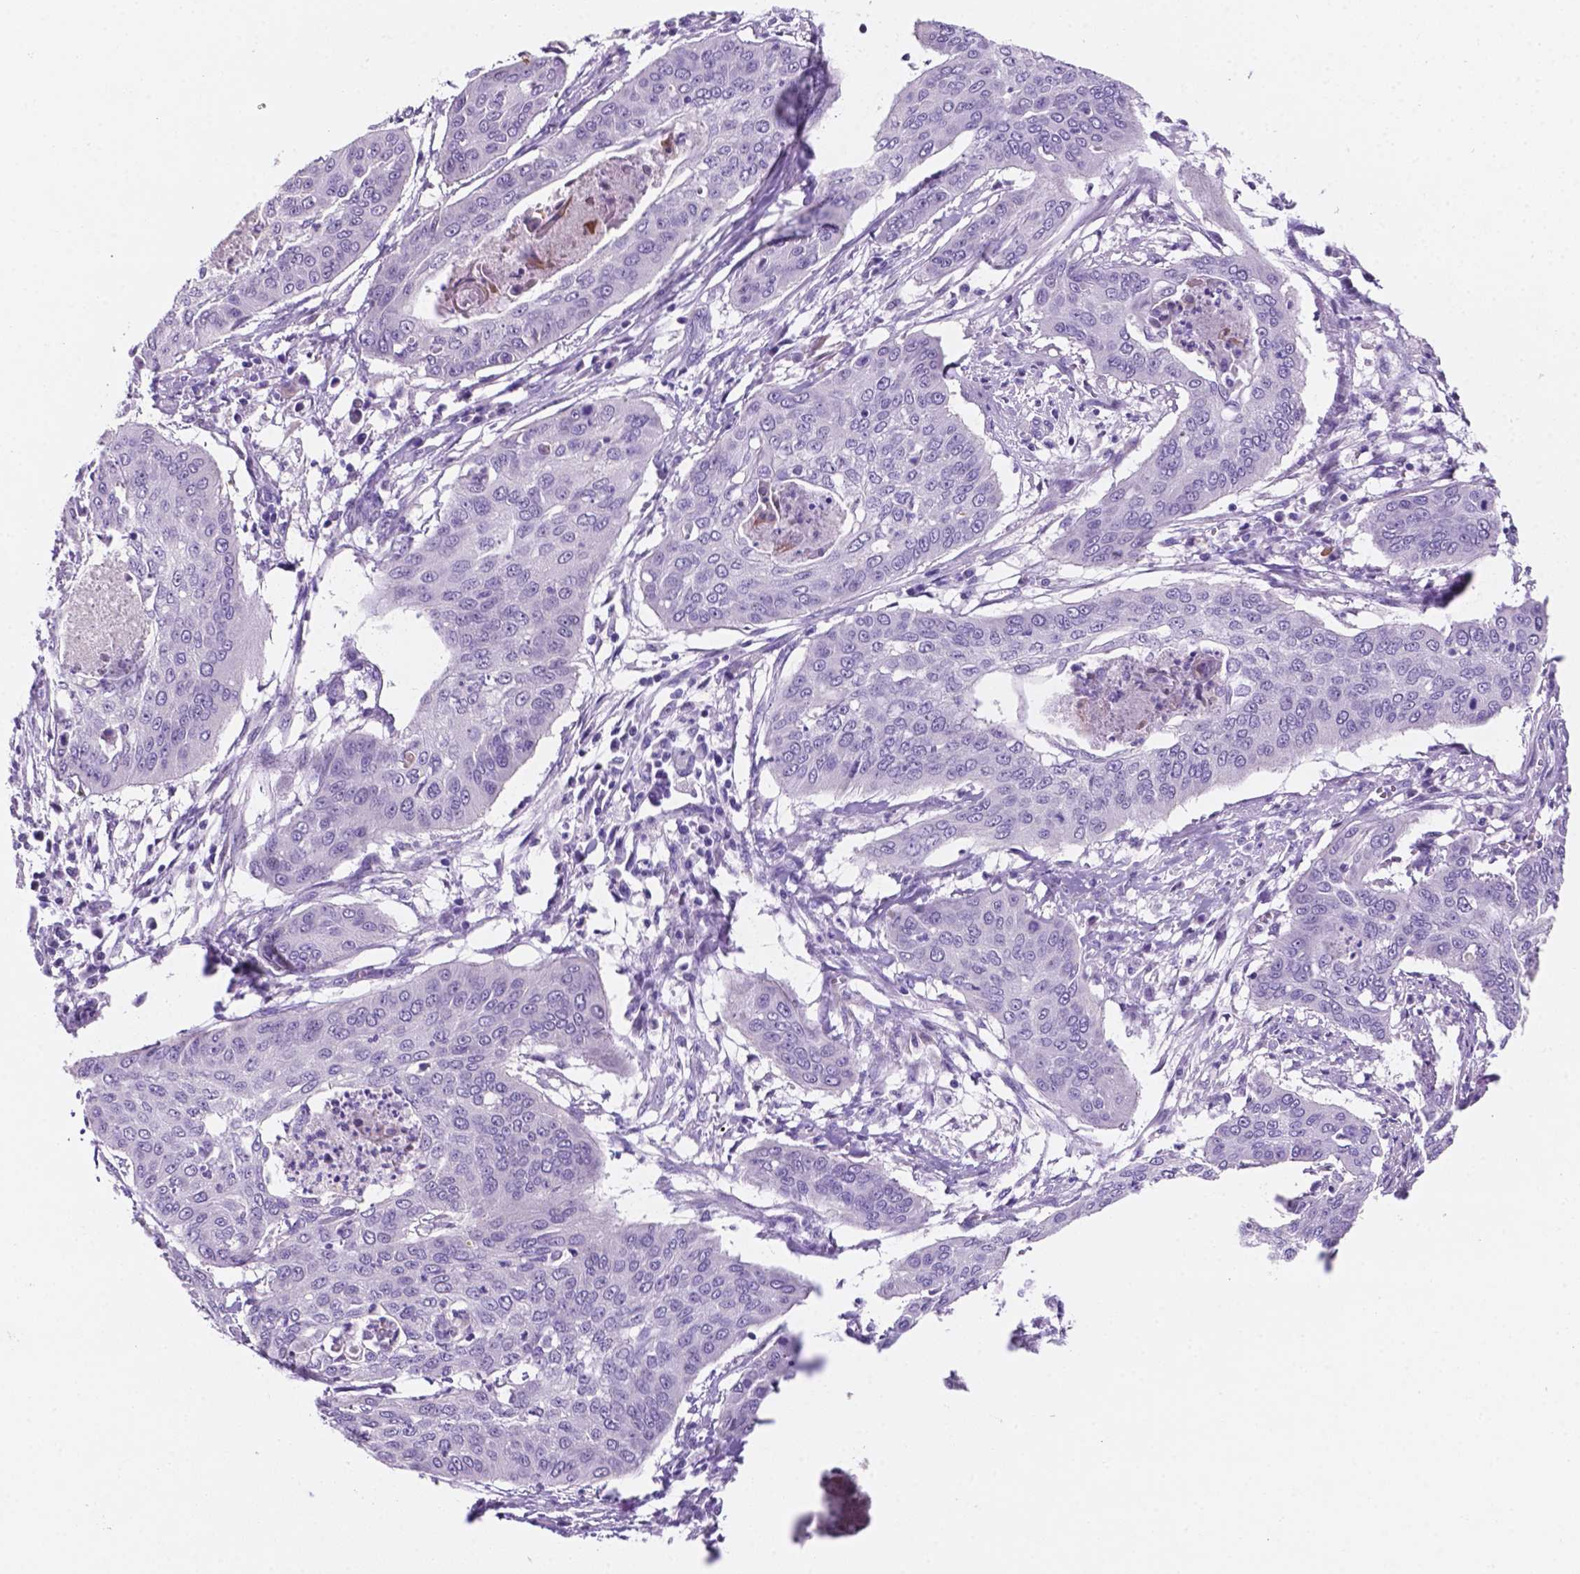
{"staining": {"intensity": "negative", "quantity": "none", "location": "none"}, "tissue": "cervical cancer", "cell_type": "Tumor cells", "image_type": "cancer", "snomed": [{"axis": "morphology", "description": "Squamous cell carcinoma, NOS"}, {"axis": "topography", "description": "Cervix"}], "caption": "Immunohistochemical staining of cervical cancer shows no significant positivity in tumor cells.", "gene": "EBLN2", "patient": {"sex": "female", "age": 39}}